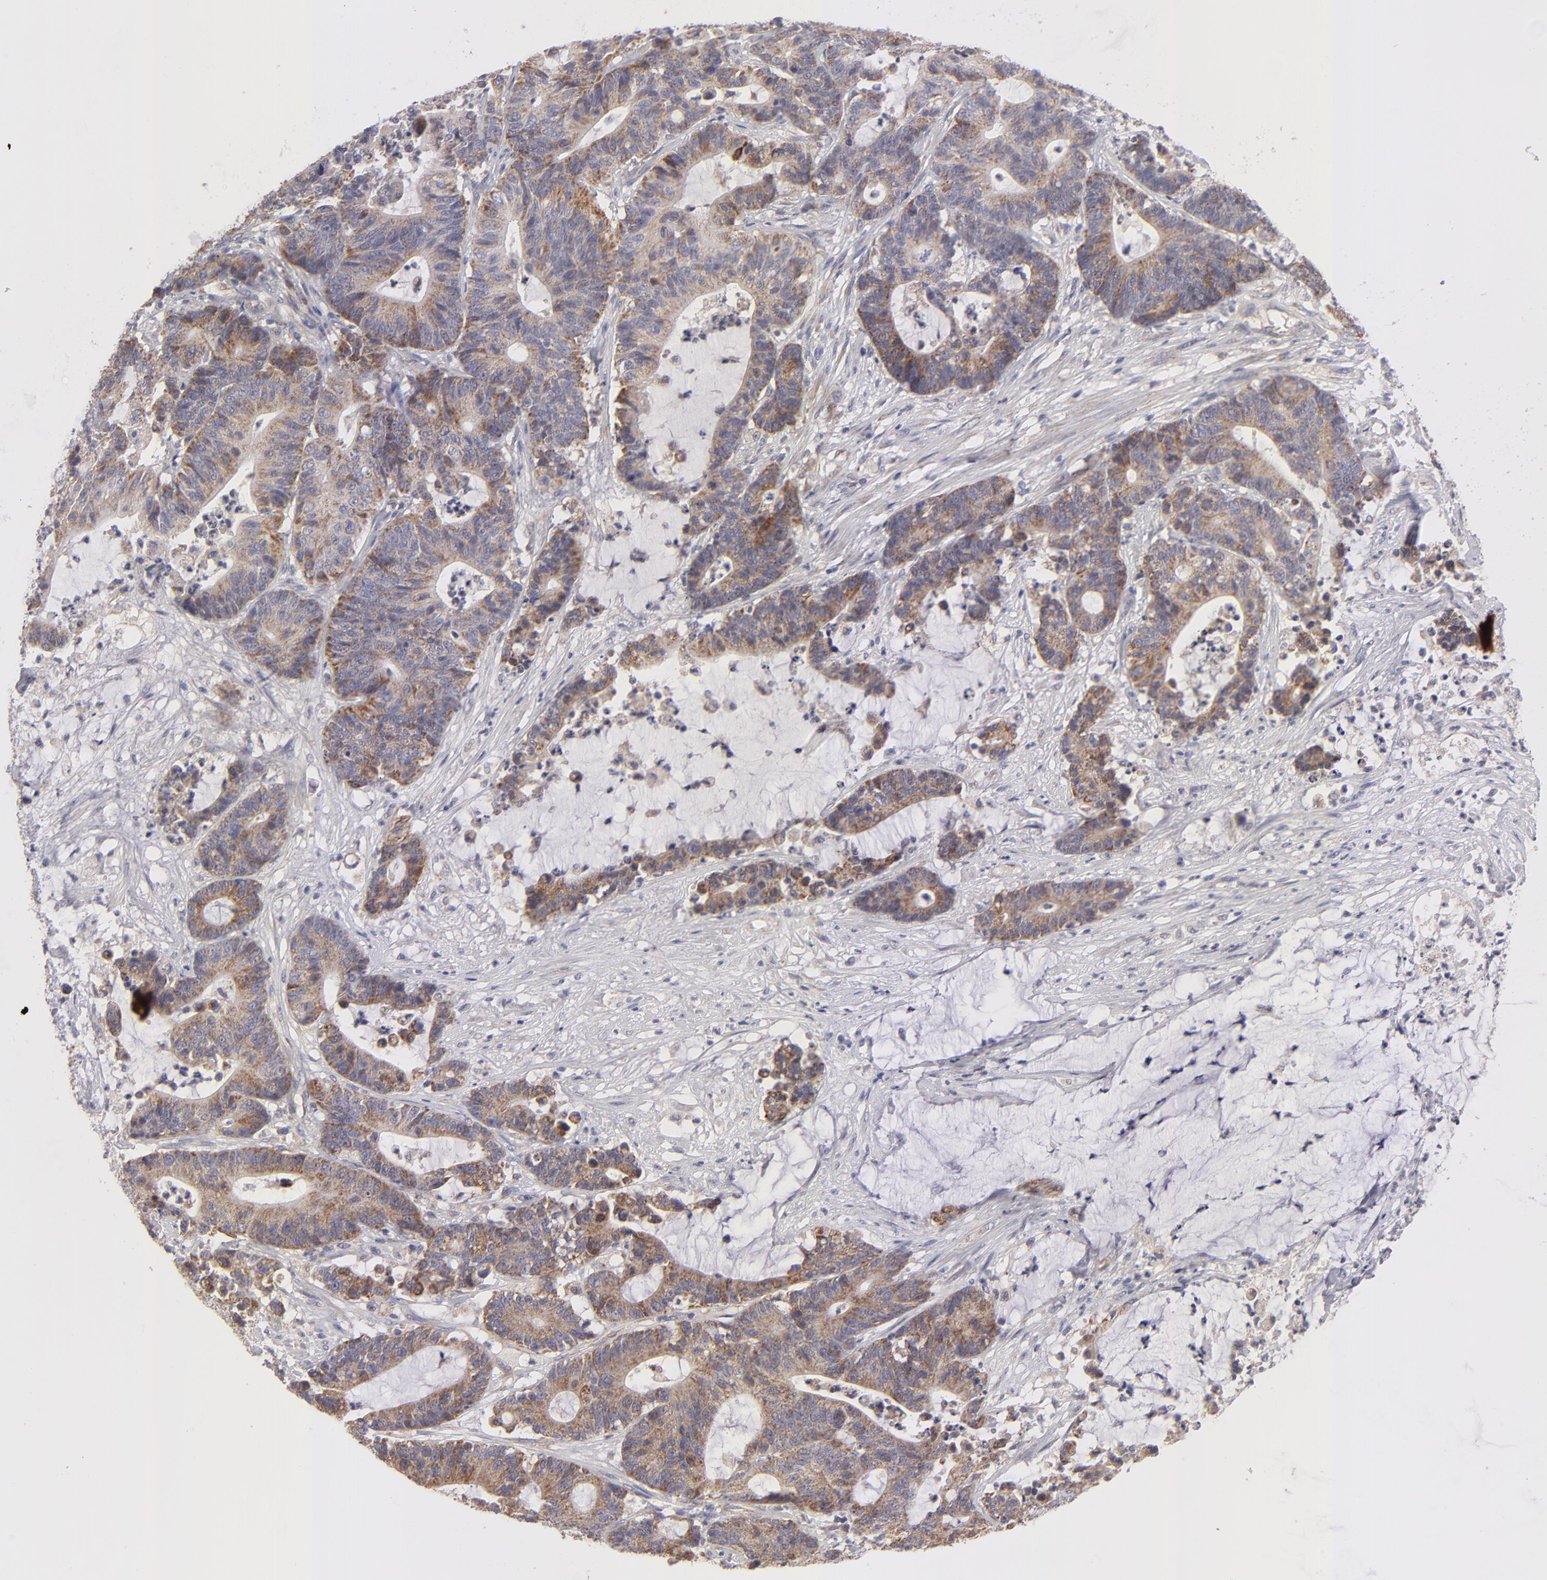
{"staining": {"intensity": "moderate", "quantity": ">75%", "location": "cytoplasmic/membranous"}, "tissue": "colorectal cancer", "cell_type": "Tumor cells", "image_type": "cancer", "snomed": [{"axis": "morphology", "description": "Adenocarcinoma, NOS"}, {"axis": "topography", "description": "Colon"}], "caption": "The photomicrograph displays immunohistochemical staining of colorectal adenocarcinoma. There is moderate cytoplasmic/membranous positivity is present in approximately >75% of tumor cells. The staining was performed using DAB (3,3'-diaminobenzidine), with brown indicating positive protein expression. Nuclei are stained blue with hematoxylin.", "gene": "HCCS", "patient": {"sex": "female", "age": 84}}